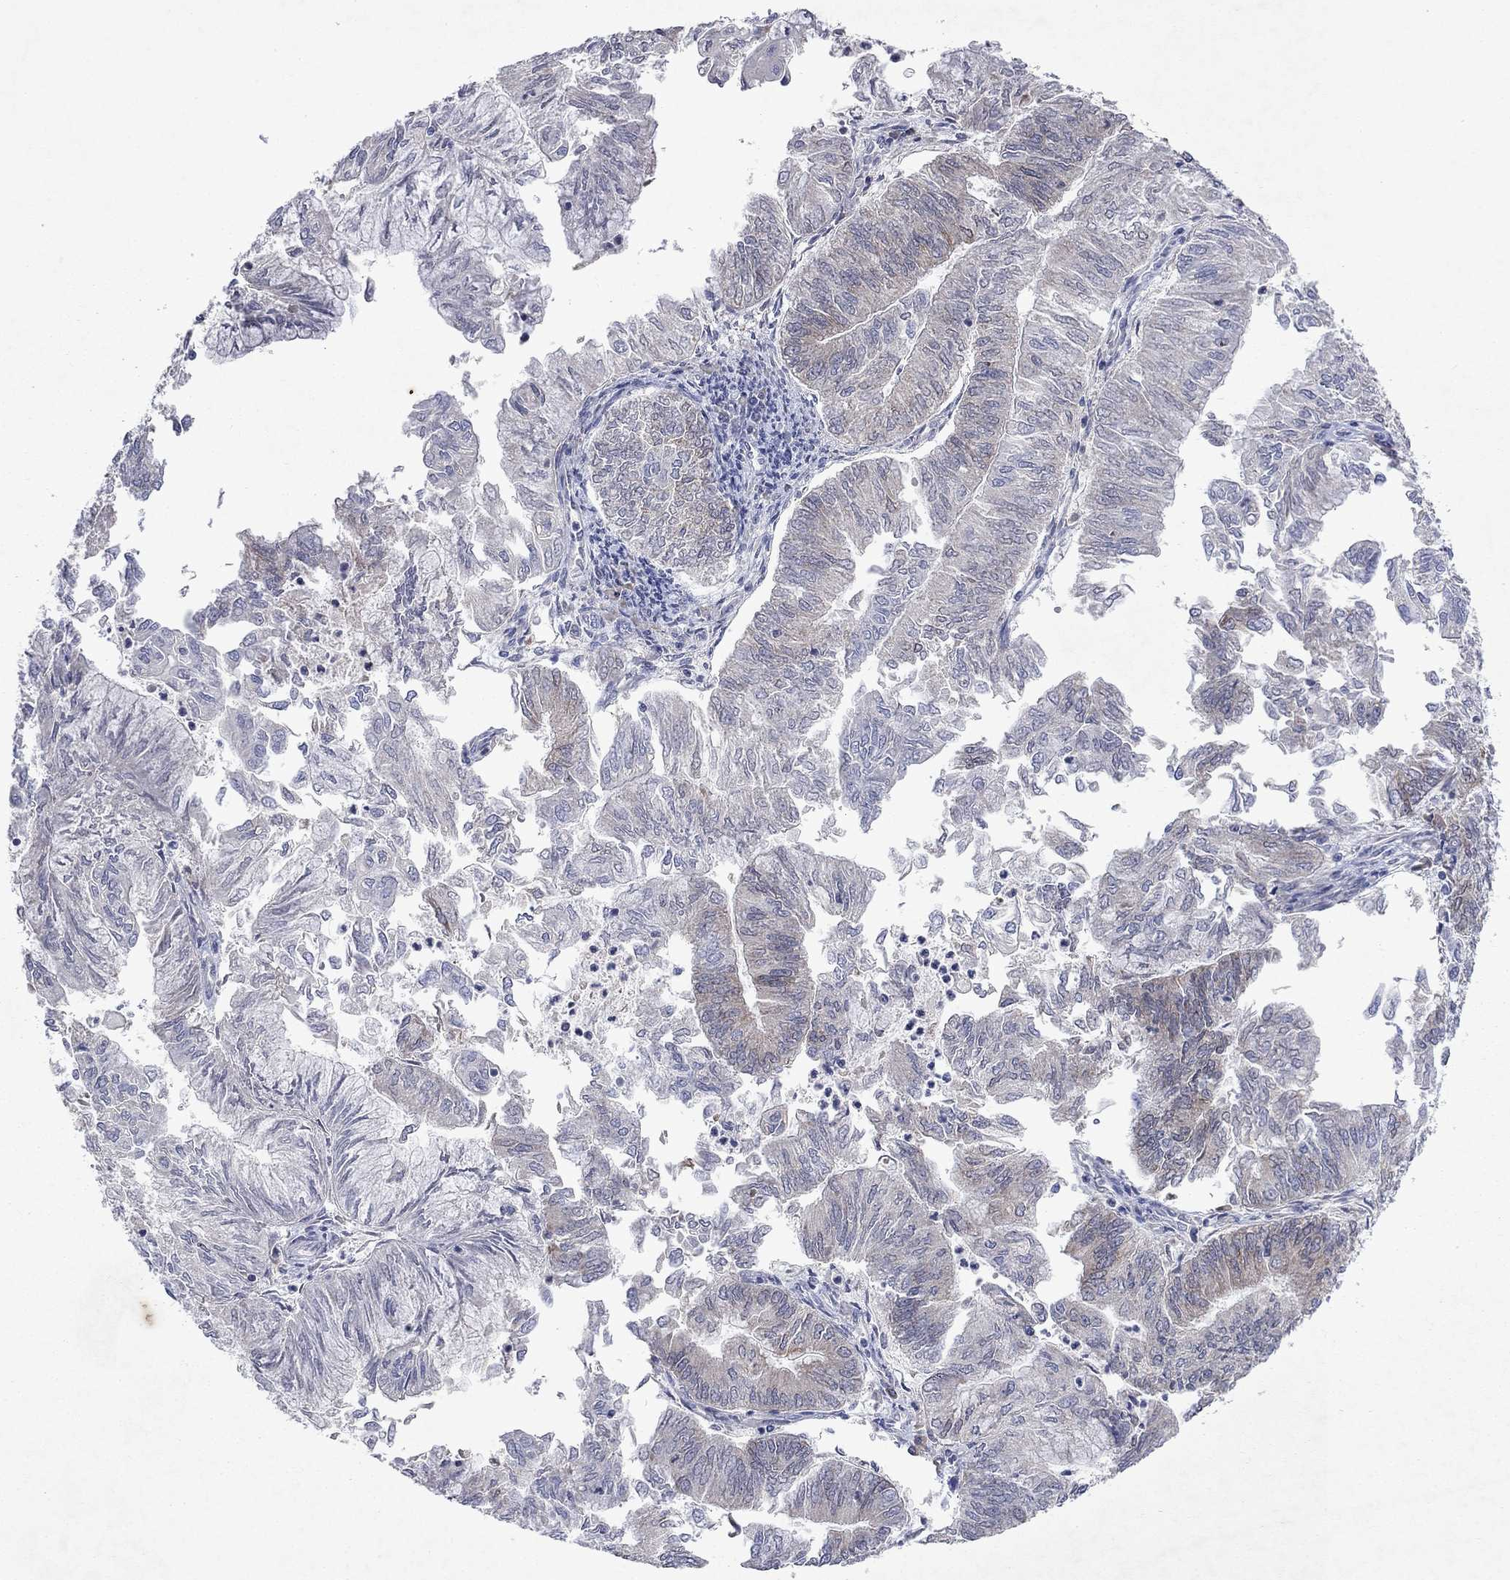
{"staining": {"intensity": "moderate", "quantity": "<25%", "location": "cytoplasmic/membranous"}, "tissue": "endometrial cancer", "cell_type": "Tumor cells", "image_type": "cancer", "snomed": [{"axis": "morphology", "description": "Adenocarcinoma, NOS"}, {"axis": "topography", "description": "Endometrium"}], "caption": "This is an image of immunohistochemistry staining of adenocarcinoma (endometrial), which shows moderate expression in the cytoplasmic/membranous of tumor cells.", "gene": "TMEM97", "patient": {"sex": "female", "age": 59}}